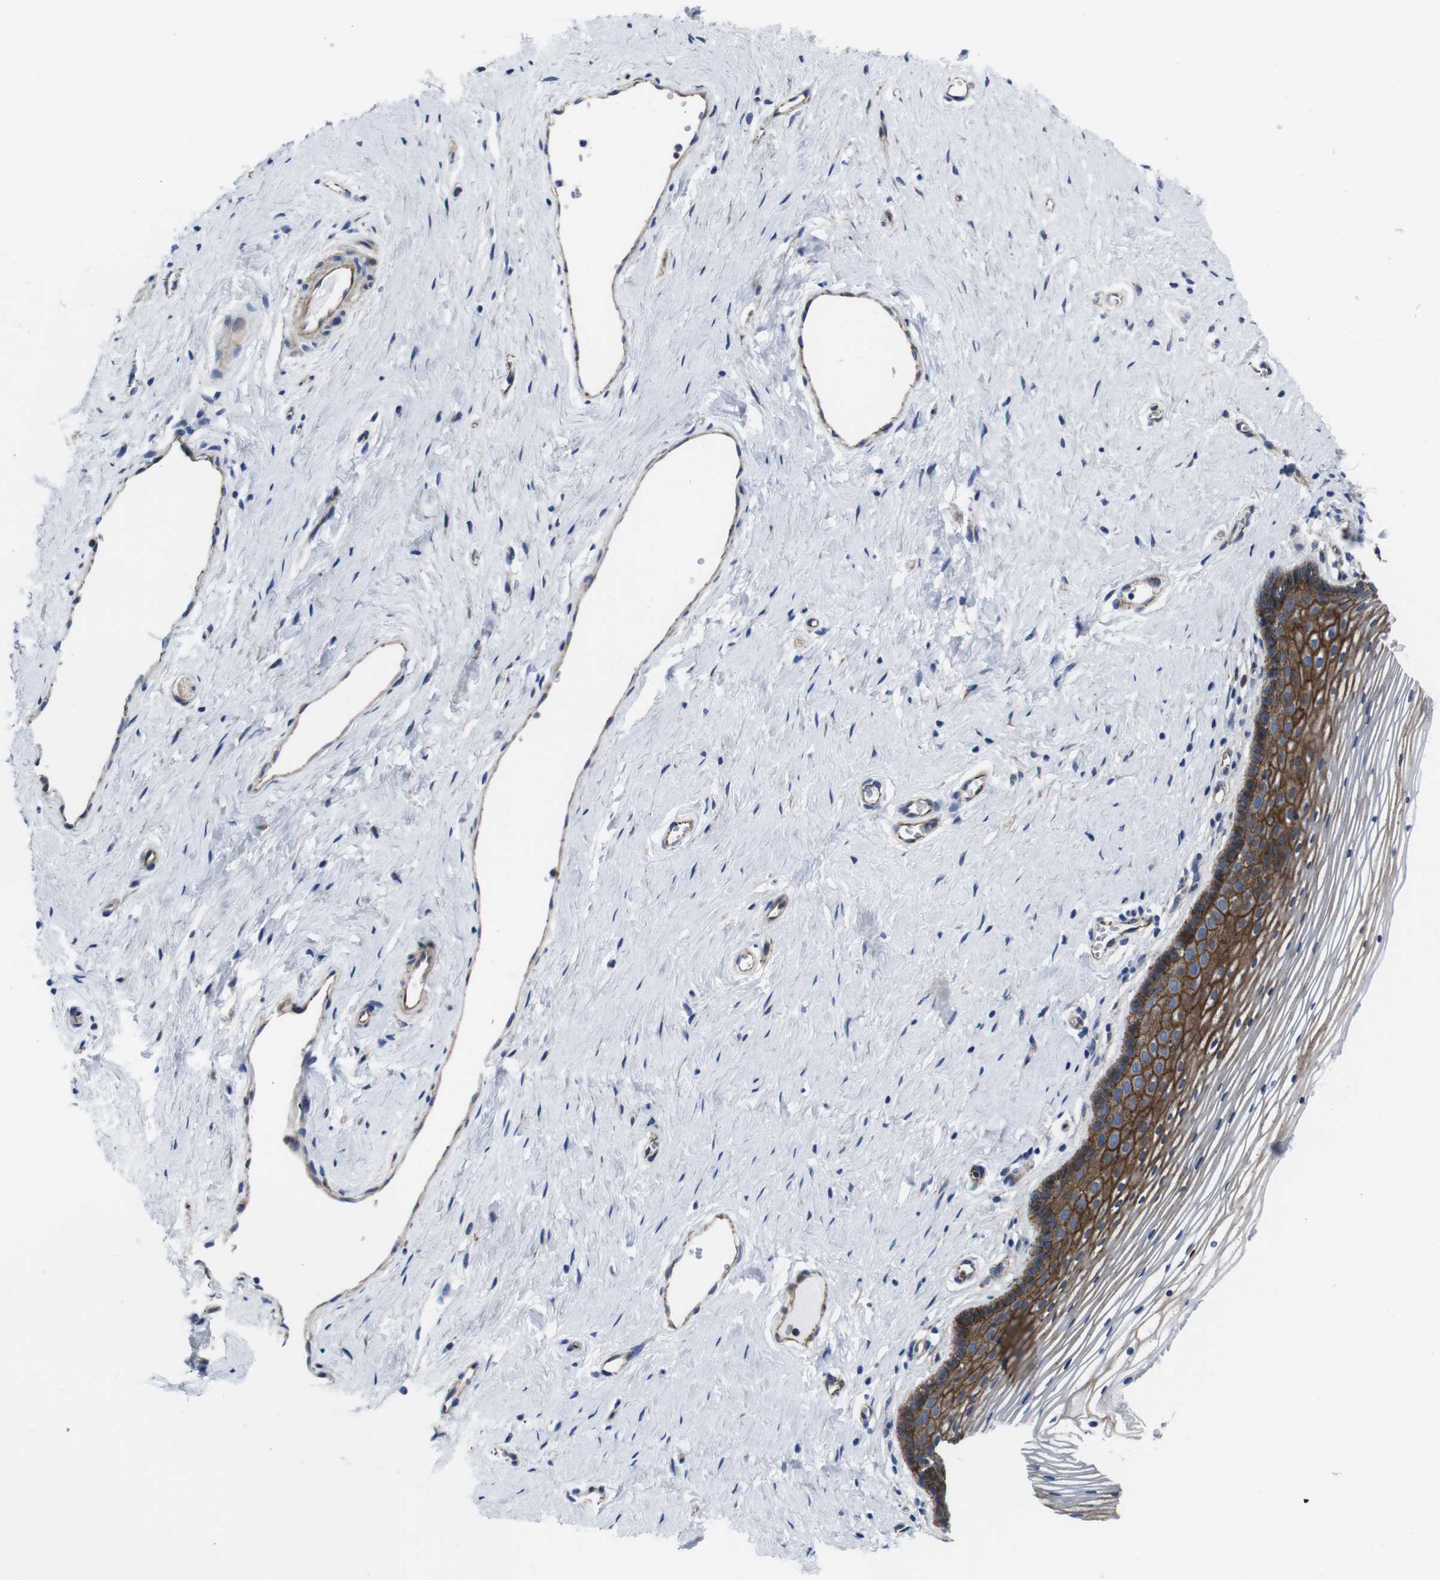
{"staining": {"intensity": "strong", "quantity": ">75%", "location": "cytoplasmic/membranous"}, "tissue": "vagina", "cell_type": "Squamous epithelial cells", "image_type": "normal", "snomed": [{"axis": "morphology", "description": "Normal tissue, NOS"}, {"axis": "topography", "description": "Vagina"}], "caption": "High-power microscopy captured an immunohistochemistry micrograph of normal vagina, revealing strong cytoplasmic/membranous positivity in approximately >75% of squamous epithelial cells.", "gene": "NUMB", "patient": {"sex": "female", "age": 32}}